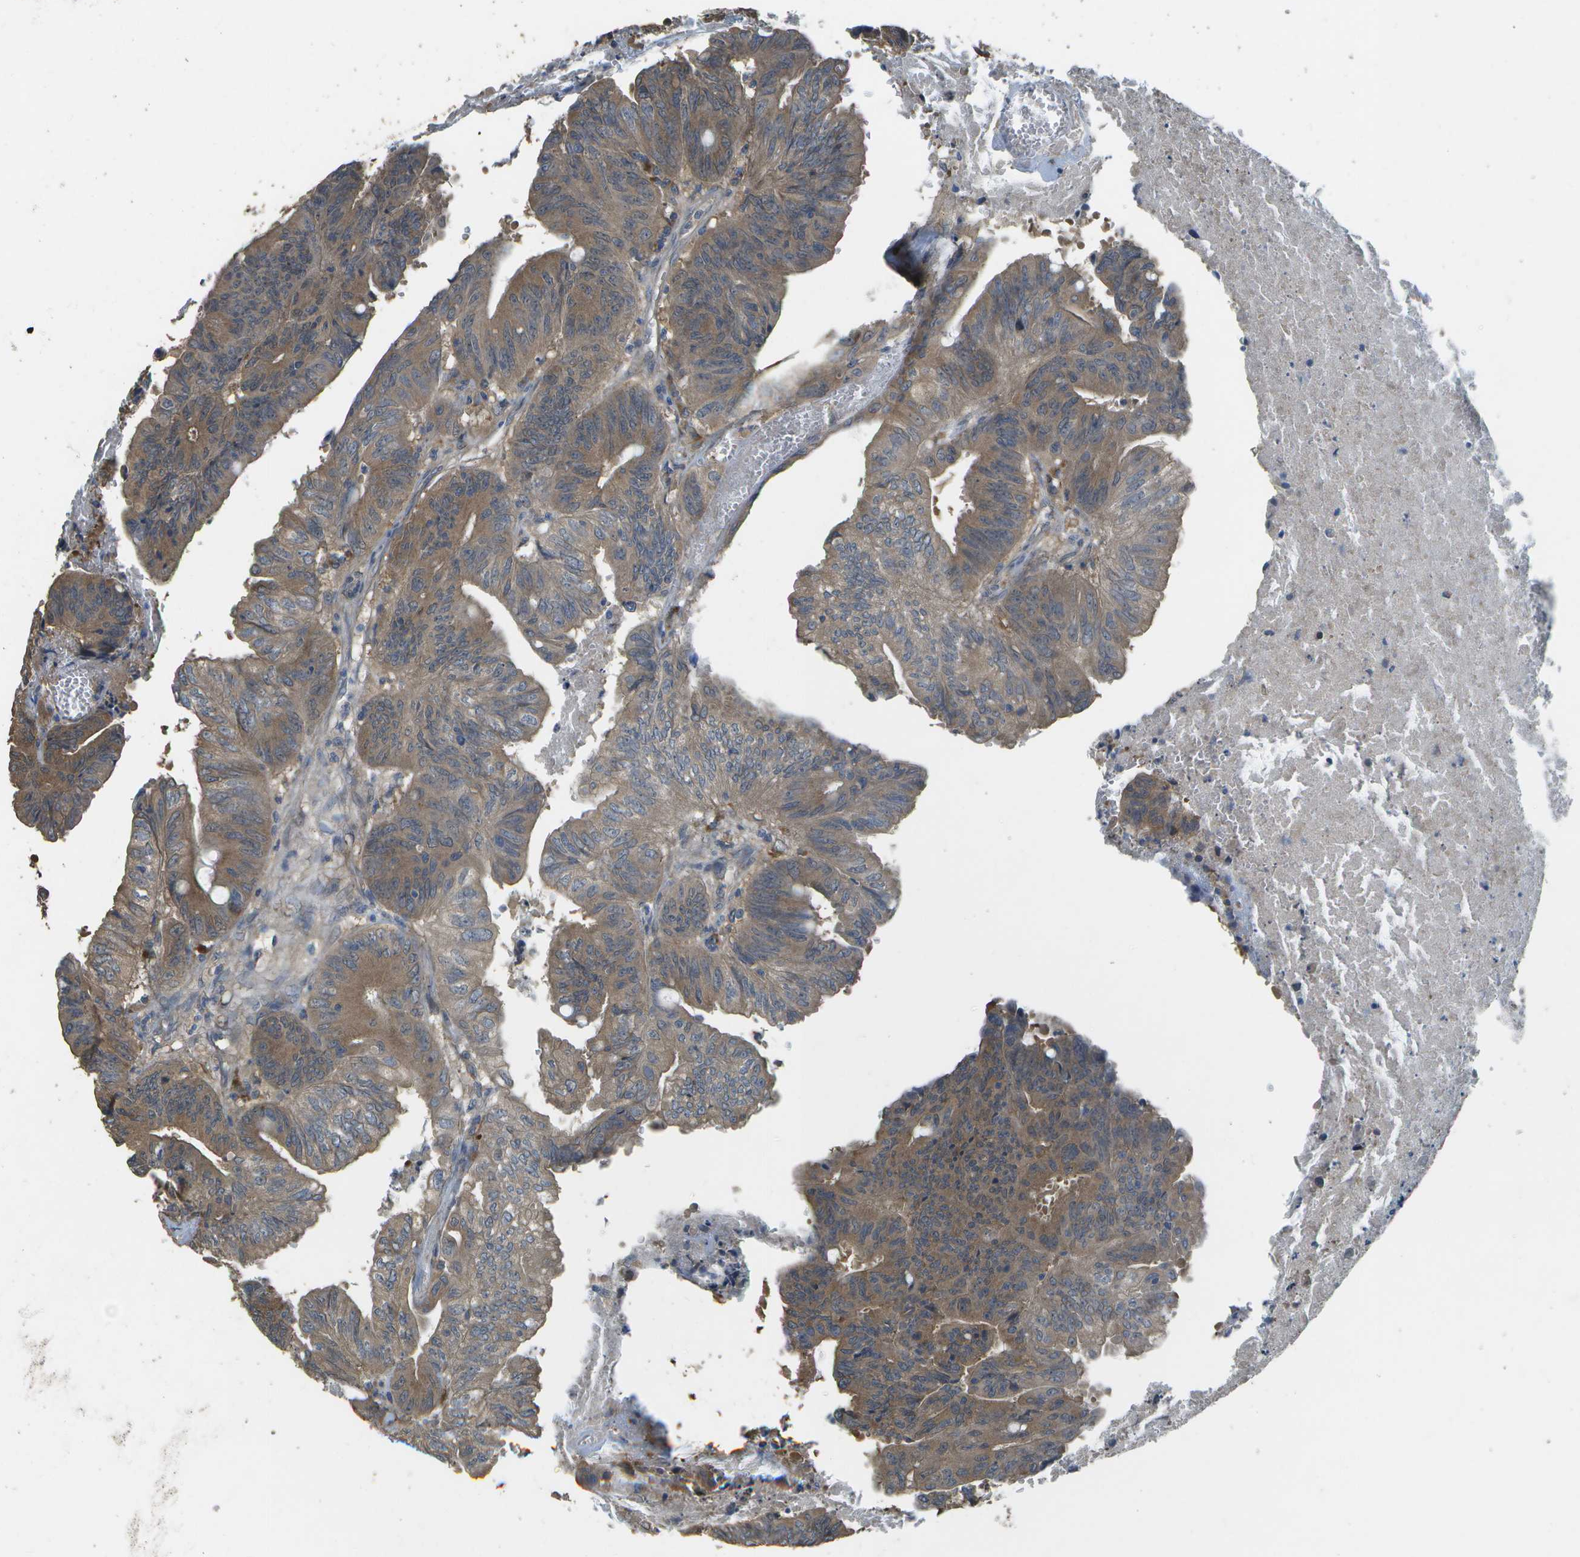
{"staining": {"intensity": "moderate", "quantity": ">75%", "location": "cytoplasmic/membranous"}, "tissue": "colorectal cancer", "cell_type": "Tumor cells", "image_type": "cancer", "snomed": [{"axis": "morphology", "description": "Adenocarcinoma, NOS"}, {"axis": "topography", "description": "Colon"}], "caption": "Tumor cells exhibit medium levels of moderate cytoplasmic/membranous positivity in approximately >75% of cells in colorectal adenocarcinoma.", "gene": "CLNS1A", "patient": {"sex": "male", "age": 45}}